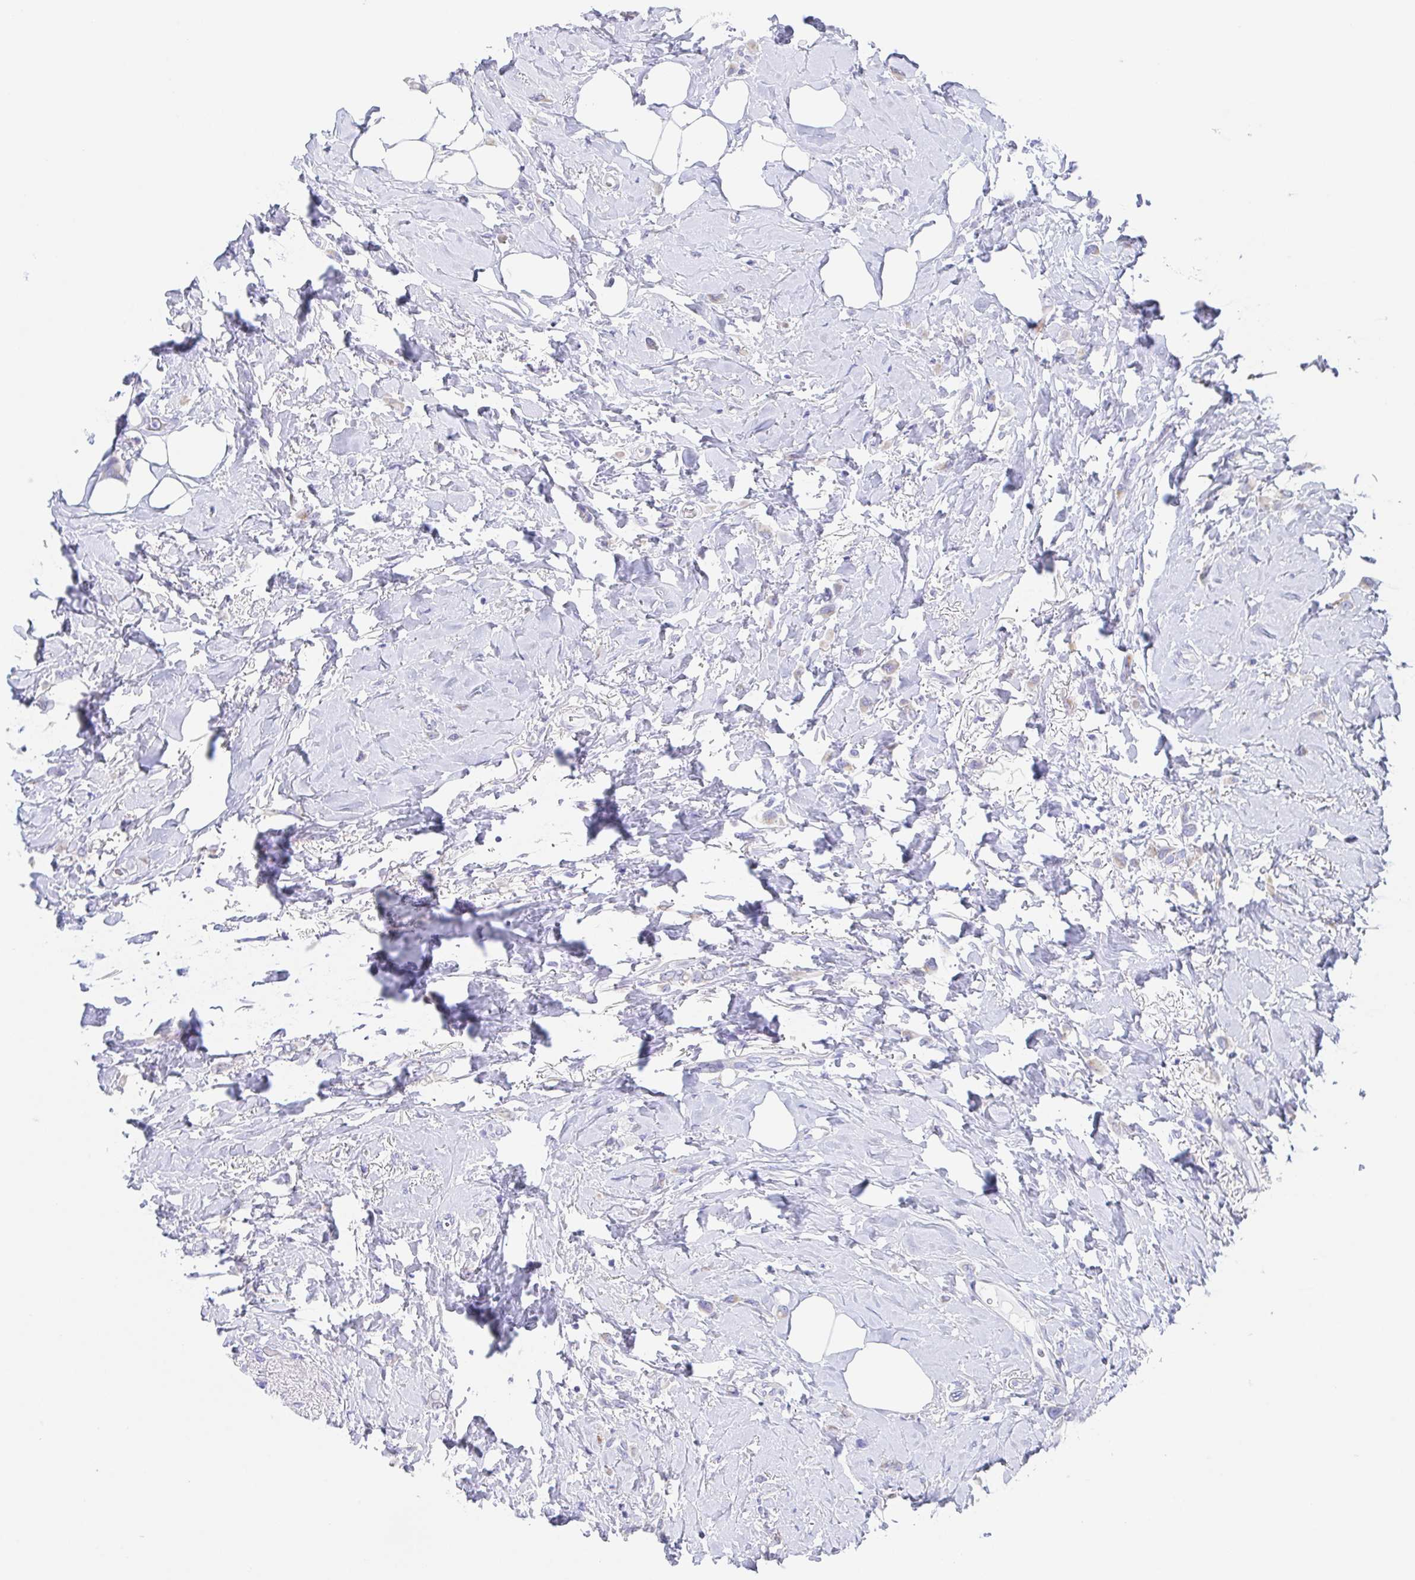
{"staining": {"intensity": "negative", "quantity": "none", "location": "none"}, "tissue": "breast cancer", "cell_type": "Tumor cells", "image_type": "cancer", "snomed": [{"axis": "morphology", "description": "Lobular carcinoma"}, {"axis": "topography", "description": "Breast"}], "caption": "Tumor cells are negative for brown protein staining in breast lobular carcinoma. (Brightfield microscopy of DAB immunohistochemistry at high magnification).", "gene": "SCG3", "patient": {"sex": "female", "age": 66}}